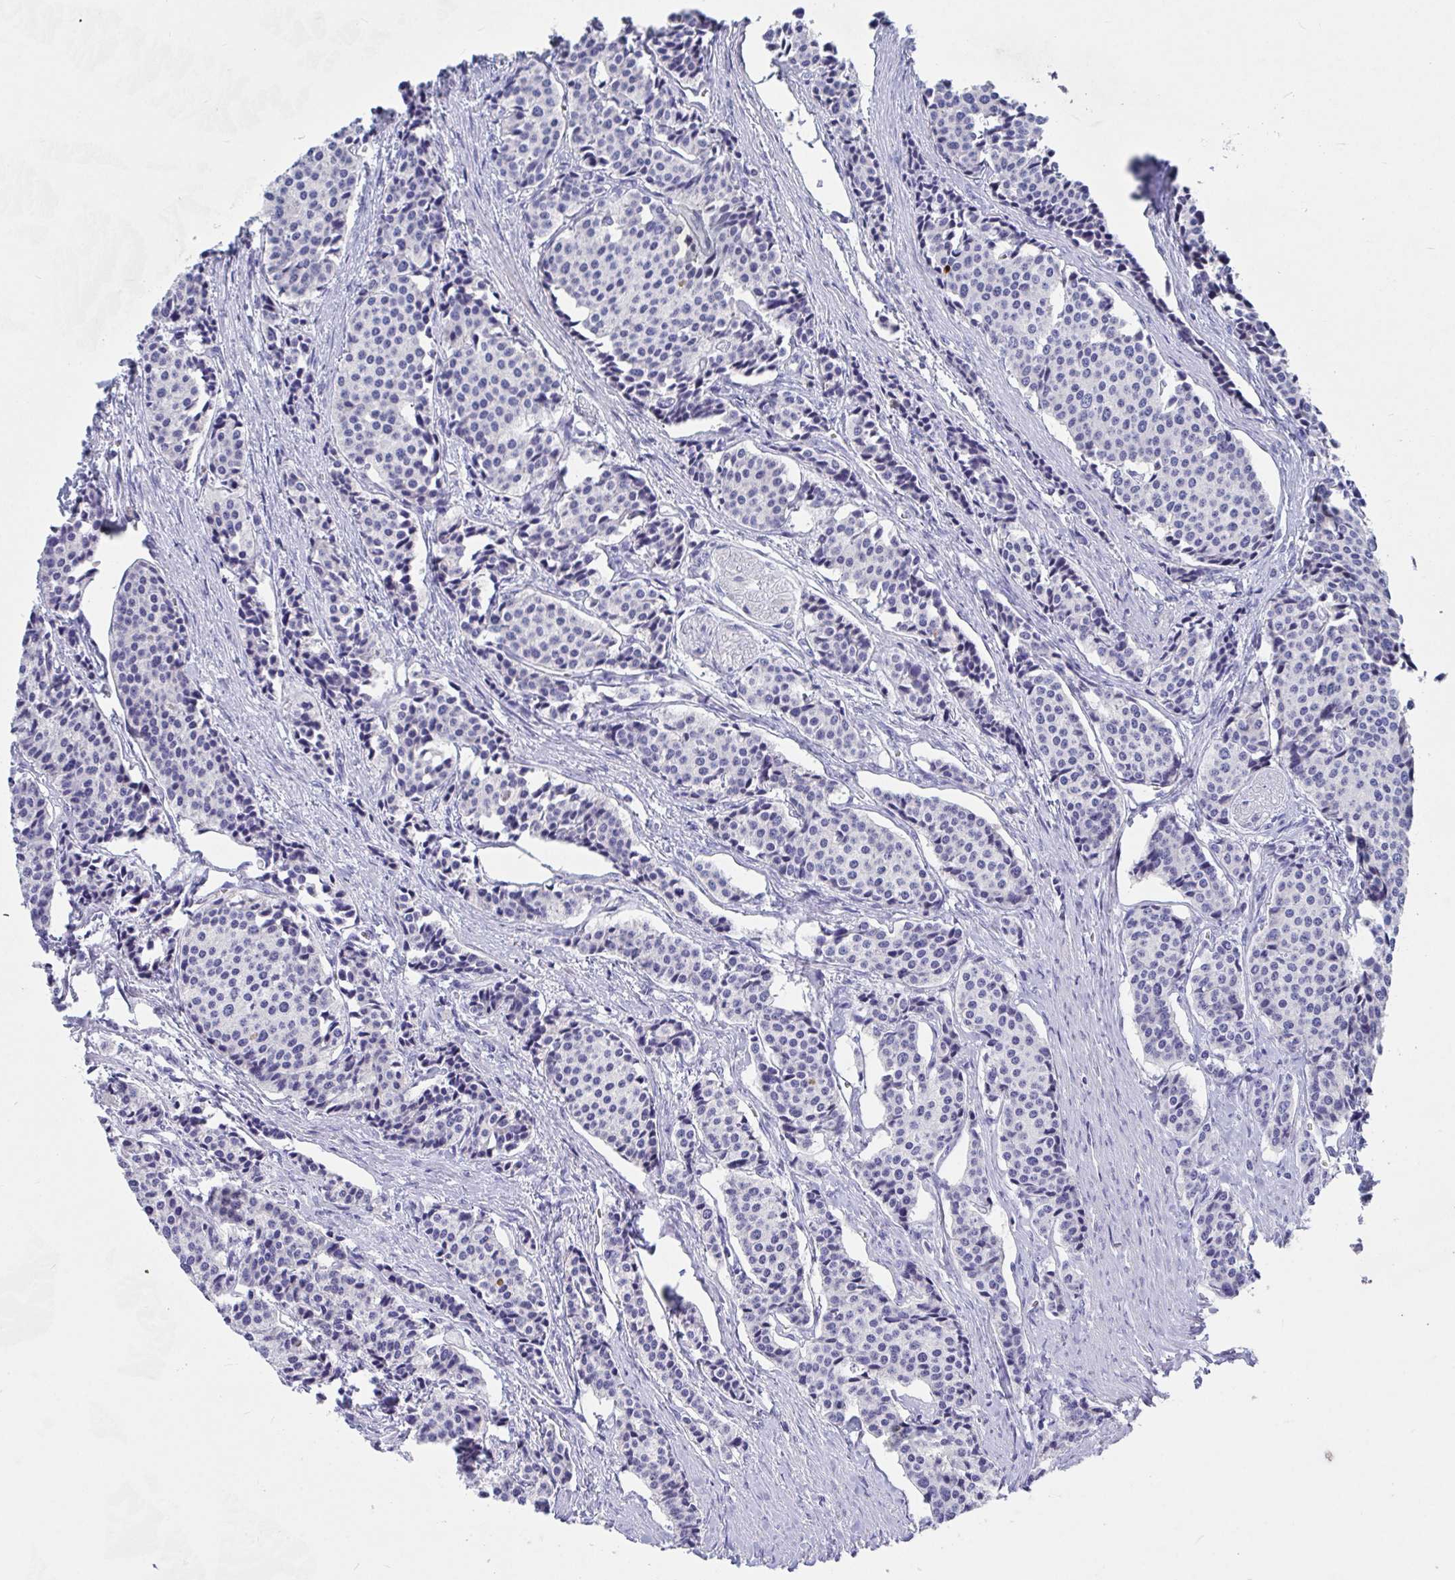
{"staining": {"intensity": "negative", "quantity": "none", "location": "none"}, "tissue": "carcinoid", "cell_type": "Tumor cells", "image_type": "cancer", "snomed": [{"axis": "morphology", "description": "Carcinoid, malignant, NOS"}, {"axis": "topography", "description": "Small intestine"}], "caption": "Immunohistochemistry (IHC) histopathology image of neoplastic tissue: human carcinoid stained with DAB displays no significant protein expression in tumor cells.", "gene": "ZNF561", "patient": {"sex": "male", "age": 73}}